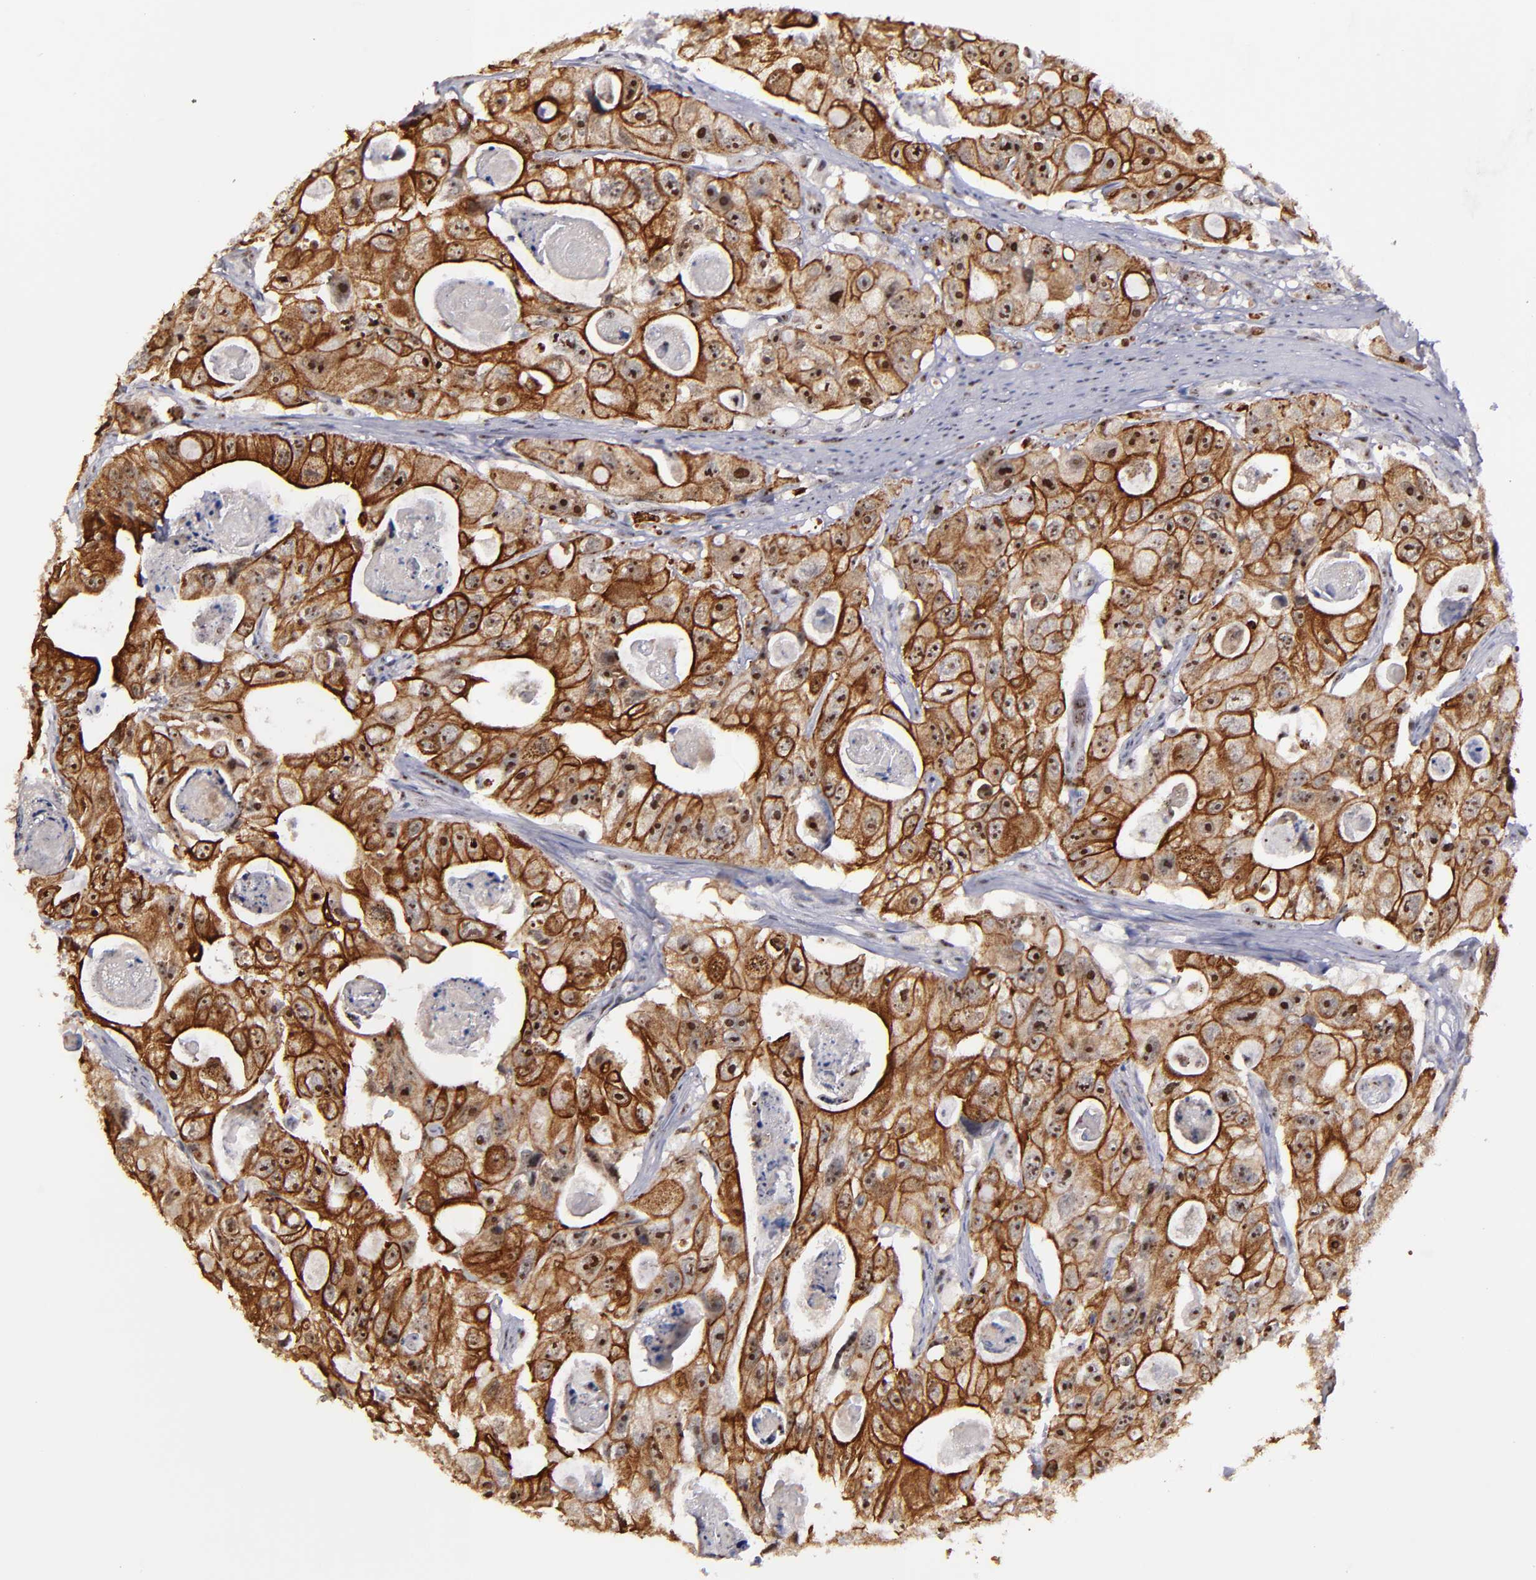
{"staining": {"intensity": "moderate", "quantity": ">75%", "location": "cytoplasmic/membranous,nuclear"}, "tissue": "colorectal cancer", "cell_type": "Tumor cells", "image_type": "cancer", "snomed": [{"axis": "morphology", "description": "Adenocarcinoma, NOS"}, {"axis": "topography", "description": "Colon"}], "caption": "A medium amount of moderate cytoplasmic/membranous and nuclear expression is present in about >75% of tumor cells in adenocarcinoma (colorectal) tissue. (Brightfield microscopy of DAB IHC at high magnification).", "gene": "DDX24", "patient": {"sex": "female", "age": 46}}